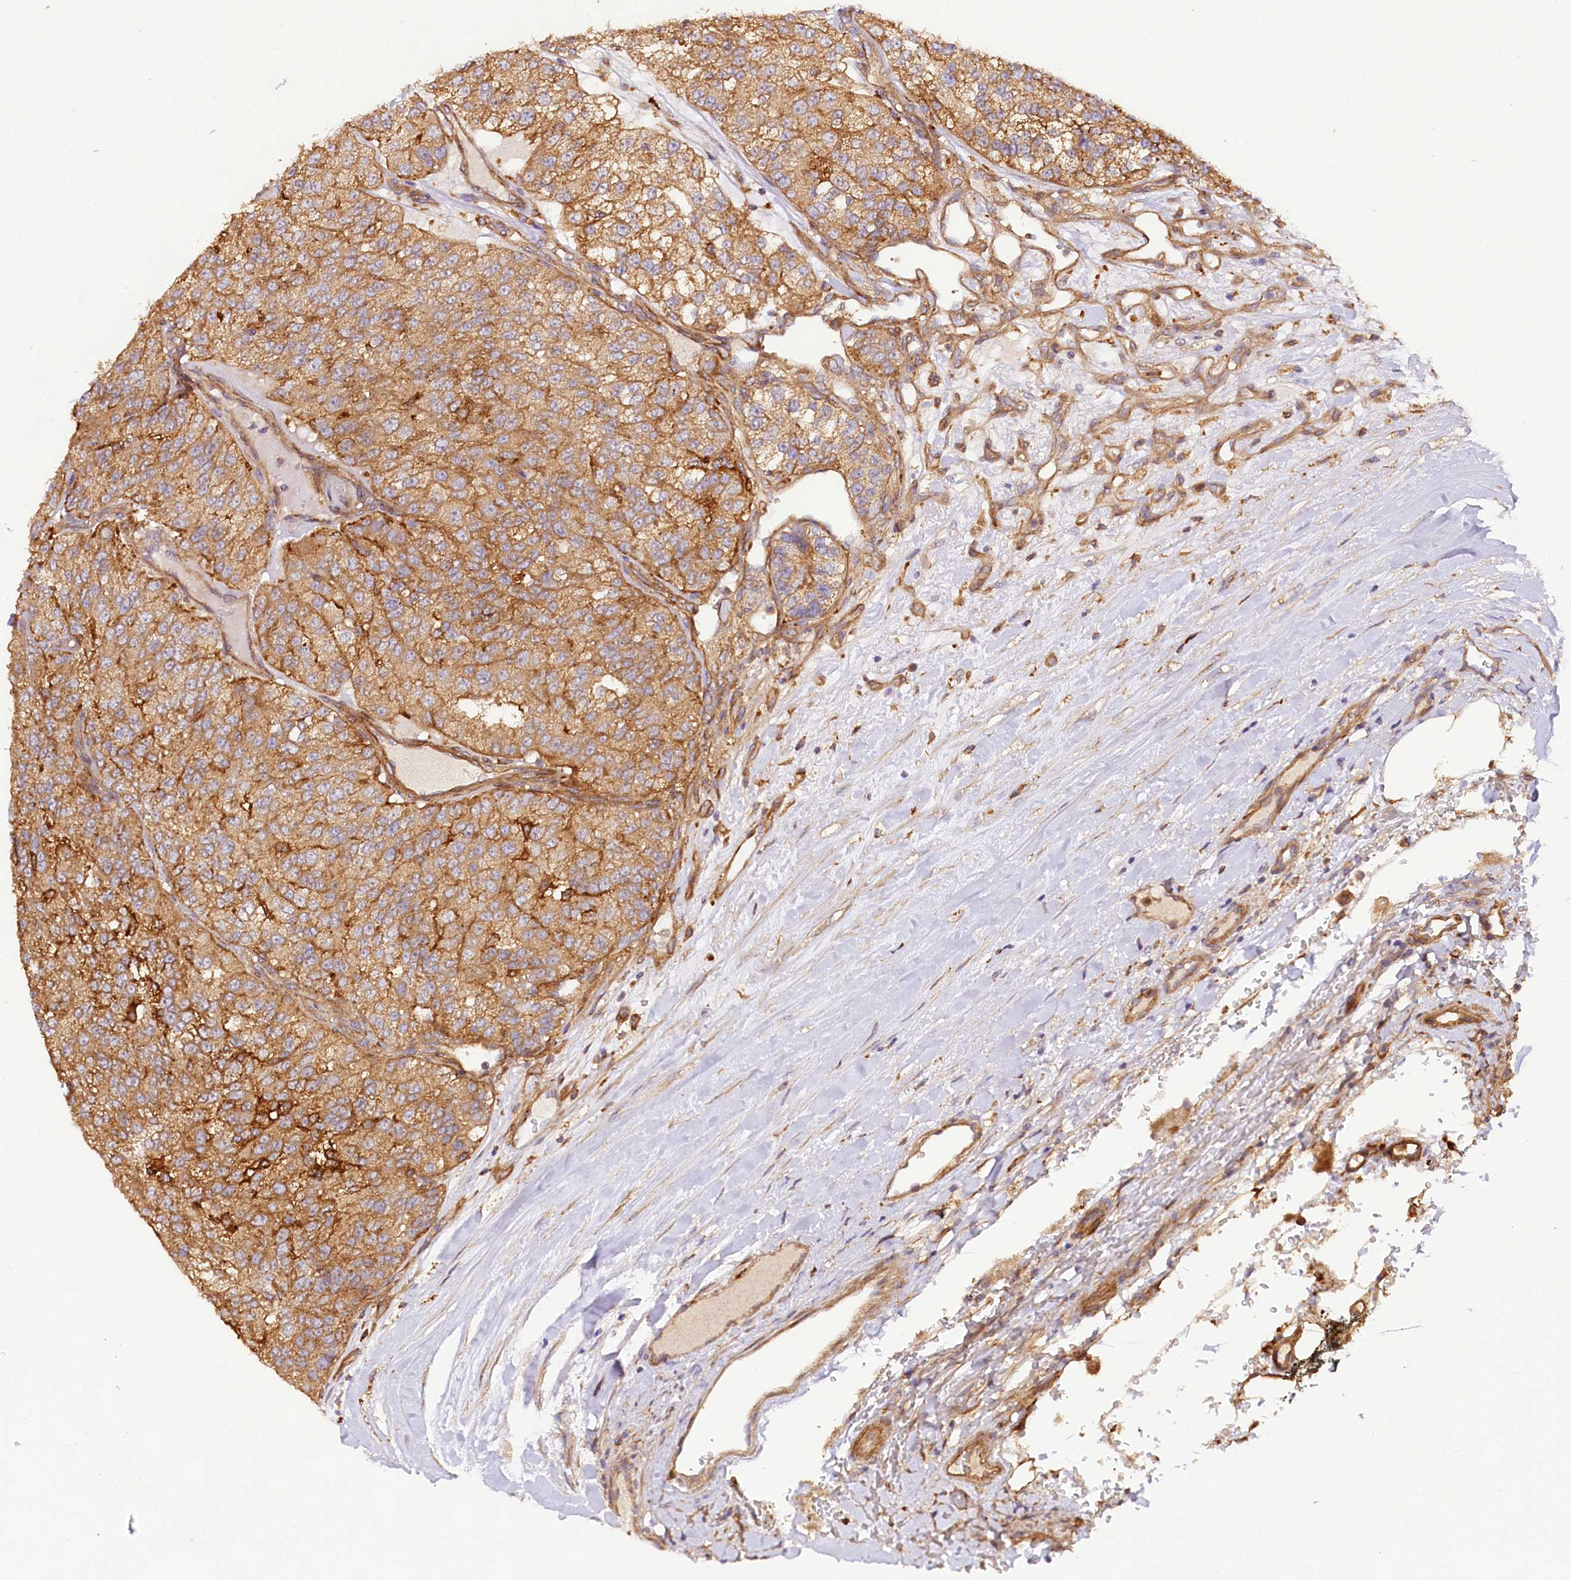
{"staining": {"intensity": "moderate", "quantity": ">75%", "location": "cytoplasmic/membranous"}, "tissue": "renal cancer", "cell_type": "Tumor cells", "image_type": "cancer", "snomed": [{"axis": "morphology", "description": "Adenocarcinoma, NOS"}, {"axis": "topography", "description": "Kidney"}], "caption": "High-magnification brightfield microscopy of renal adenocarcinoma stained with DAB (brown) and counterstained with hematoxylin (blue). tumor cells exhibit moderate cytoplasmic/membranous expression is identified in about>75% of cells.", "gene": "CSAD", "patient": {"sex": "female", "age": 63}}